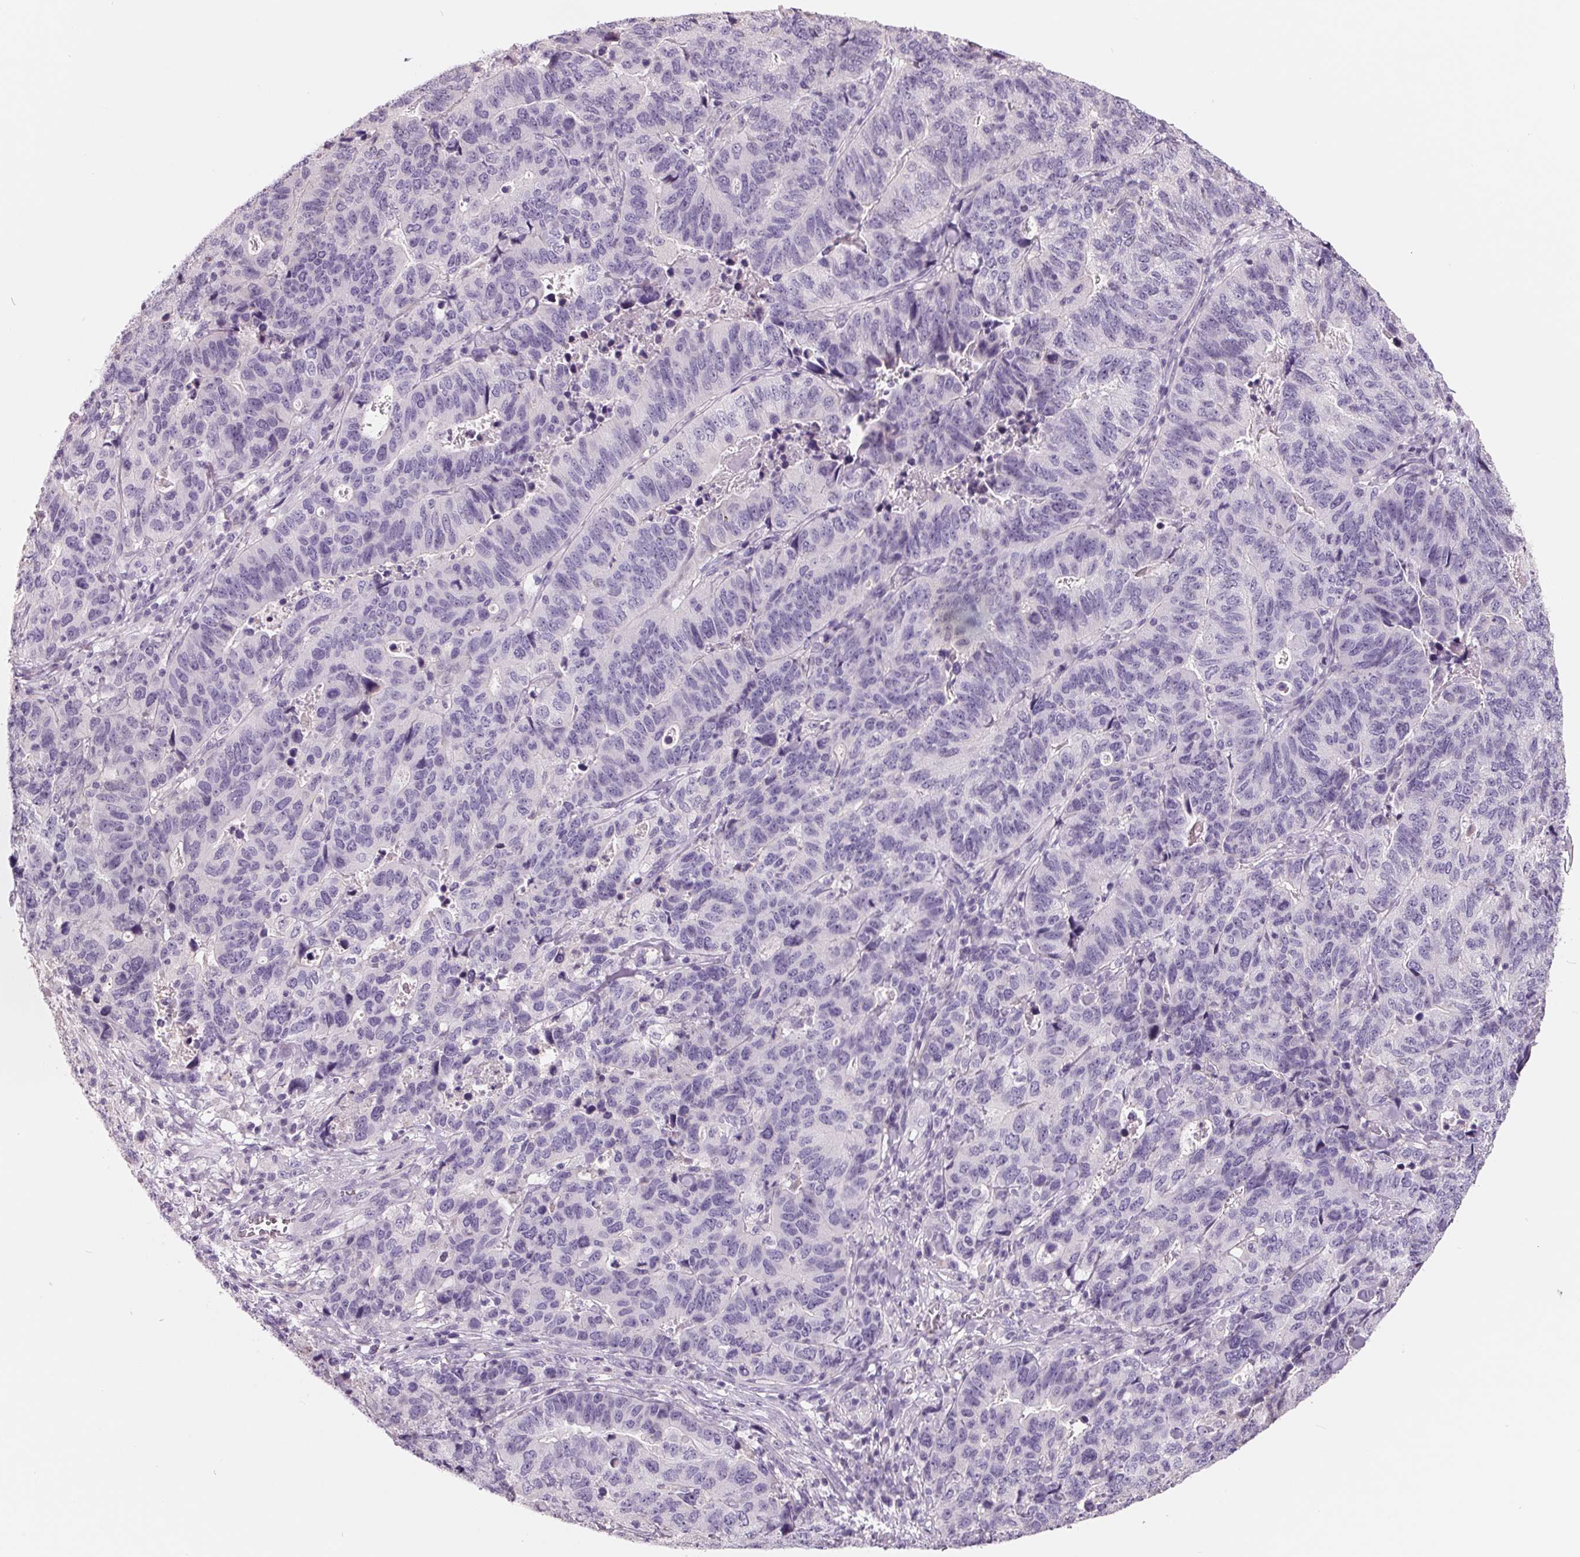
{"staining": {"intensity": "negative", "quantity": "none", "location": "none"}, "tissue": "stomach cancer", "cell_type": "Tumor cells", "image_type": "cancer", "snomed": [{"axis": "morphology", "description": "Adenocarcinoma, NOS"}, {"axis": "topography", "description": "Stomach, upper"}], "caption": "Immunohistochemistry histopathology image of neoplastic tissue: human stomach adenocarcinoma stained with DAB (3,3'-diaminobenzidine) reveals no significant protein staining in tumor cells.", "gene": "FTCD", "patient": {"sex": "female", "age": 67}}